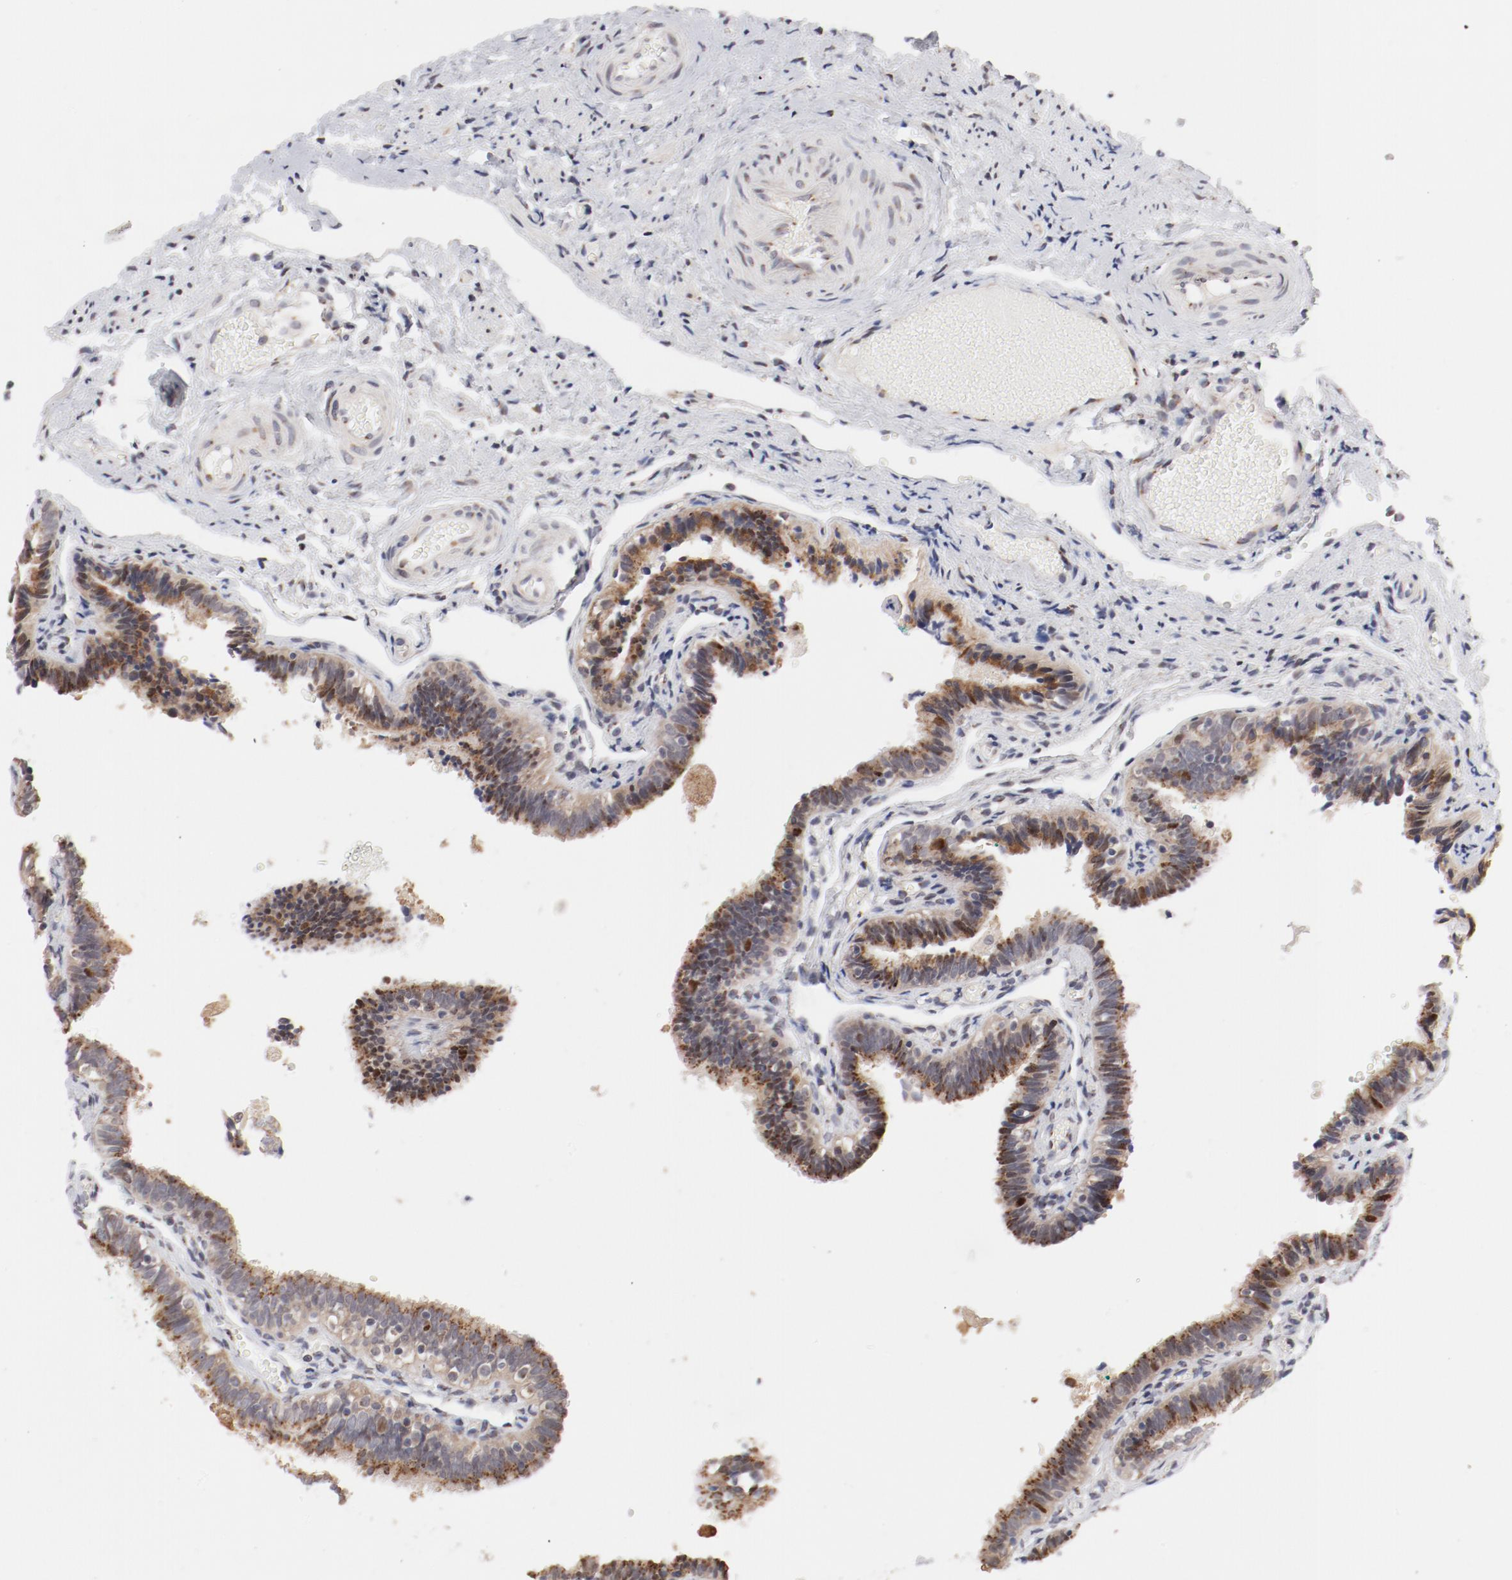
{"staining": {"intensity": "moderate", "quantity": ">75%", "location": "cytoplasmic/membranous"}, "tissue": "fallopian tube", "cell_type": "Glandular cells", "image_type": "normal", "snomed": [{"axis": "morphology", "description": "Normal tissue, NOS"}, {"axis": "topography", "description": "Fallopian tube"}], "caption": "Immunohistochemistry (IHC) (DAB) staining of normal human fallopian tube displays moderate cytoplasmic/membranous protein expression in about >75% of glandular cells.", "gene": "RPL12", "patient": {"sex": "female", "age": 46}}